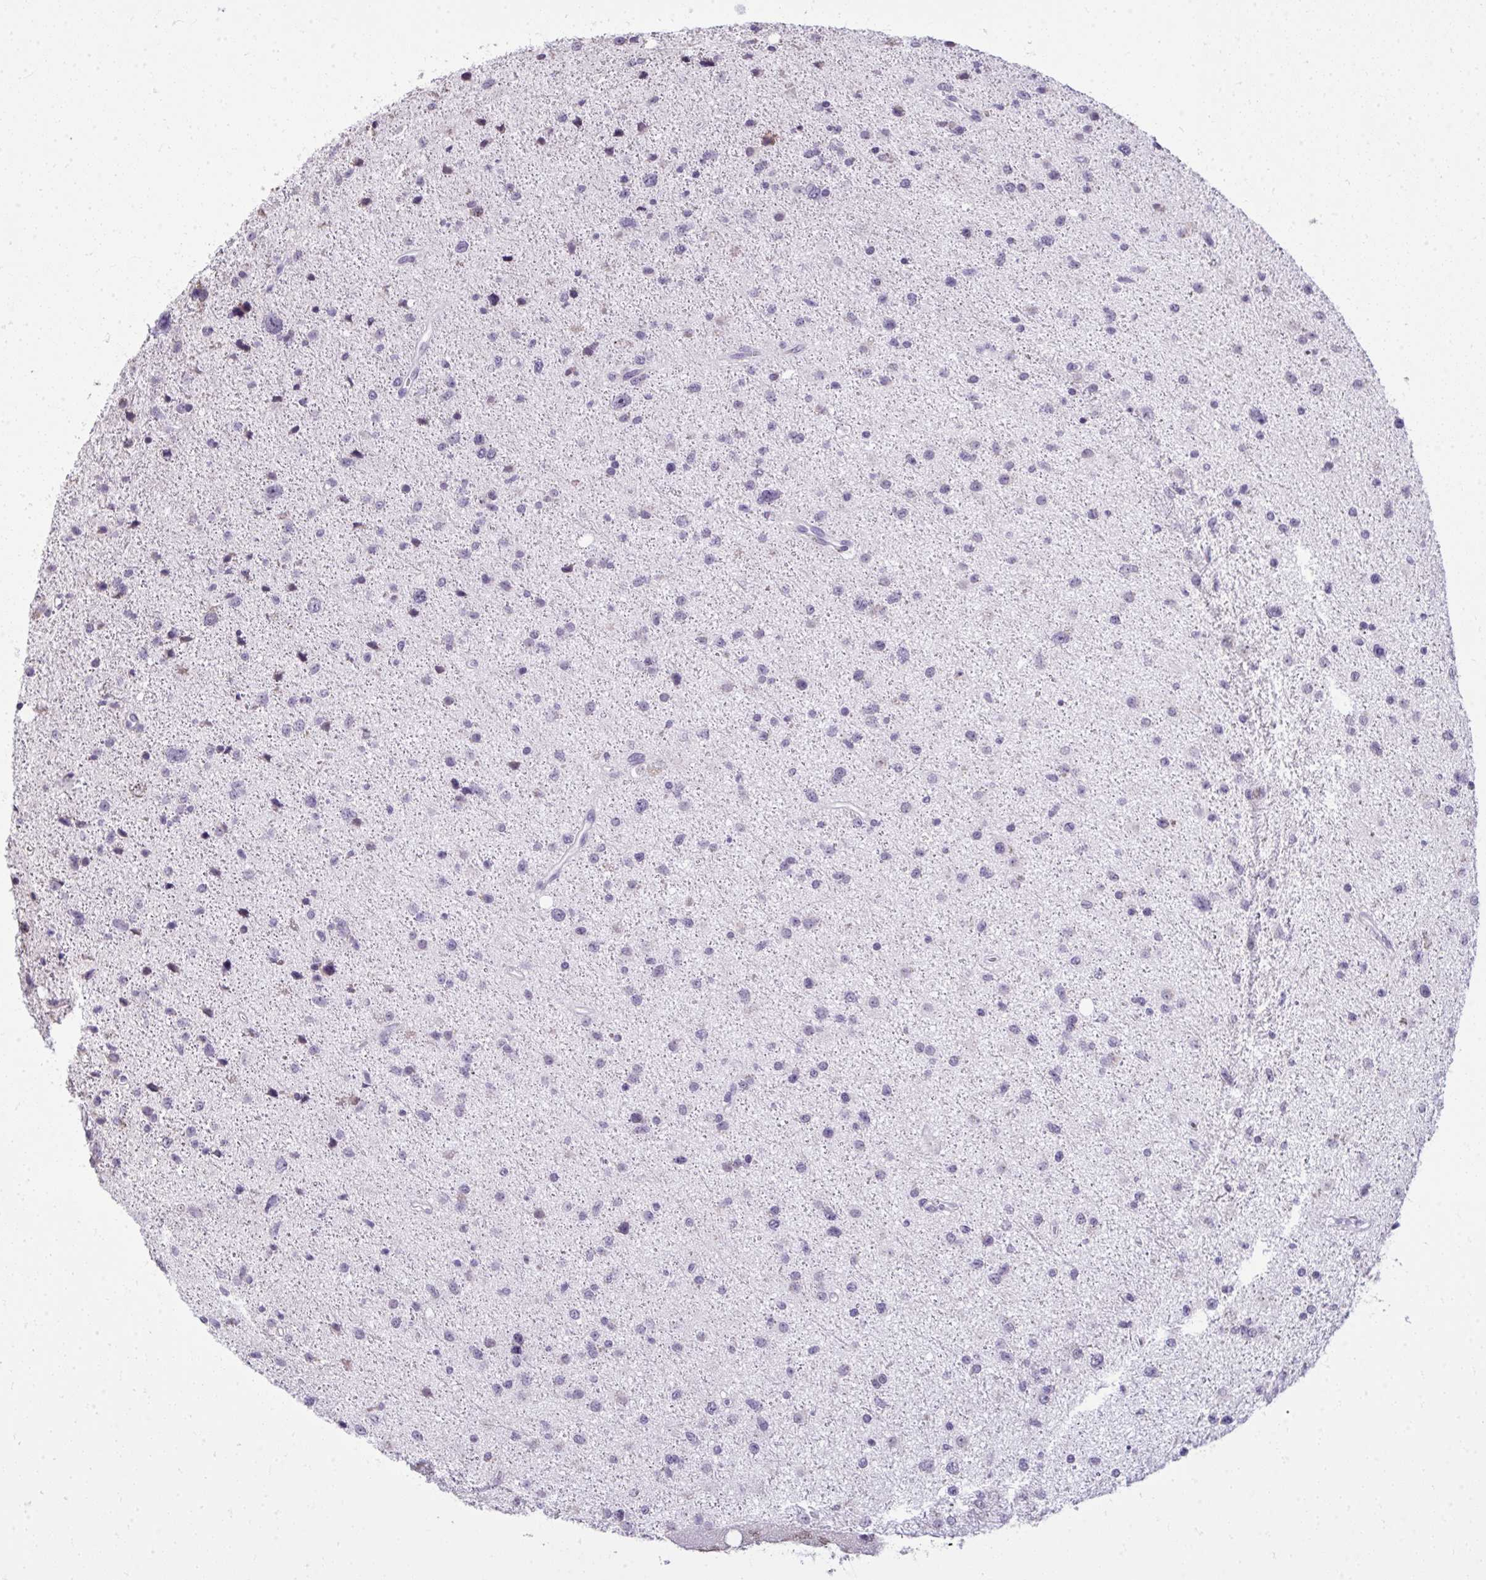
{"staining": {"intensity": "negative", "quantity": "none", "location": "none"}, "tissue": "glioma", "cell_type": "Tumor cells", "image_type": "cancer", "snomed": [{"axis": "morphology", "description": "Glioma, malignant, Low grade"}, {"axis": "topography", "description": "Brain"}], "caption": "There is no significant staining in tumor cells of glioma.", "gene": "NPPA", "patient": {"sex": "female", "age": 55}}